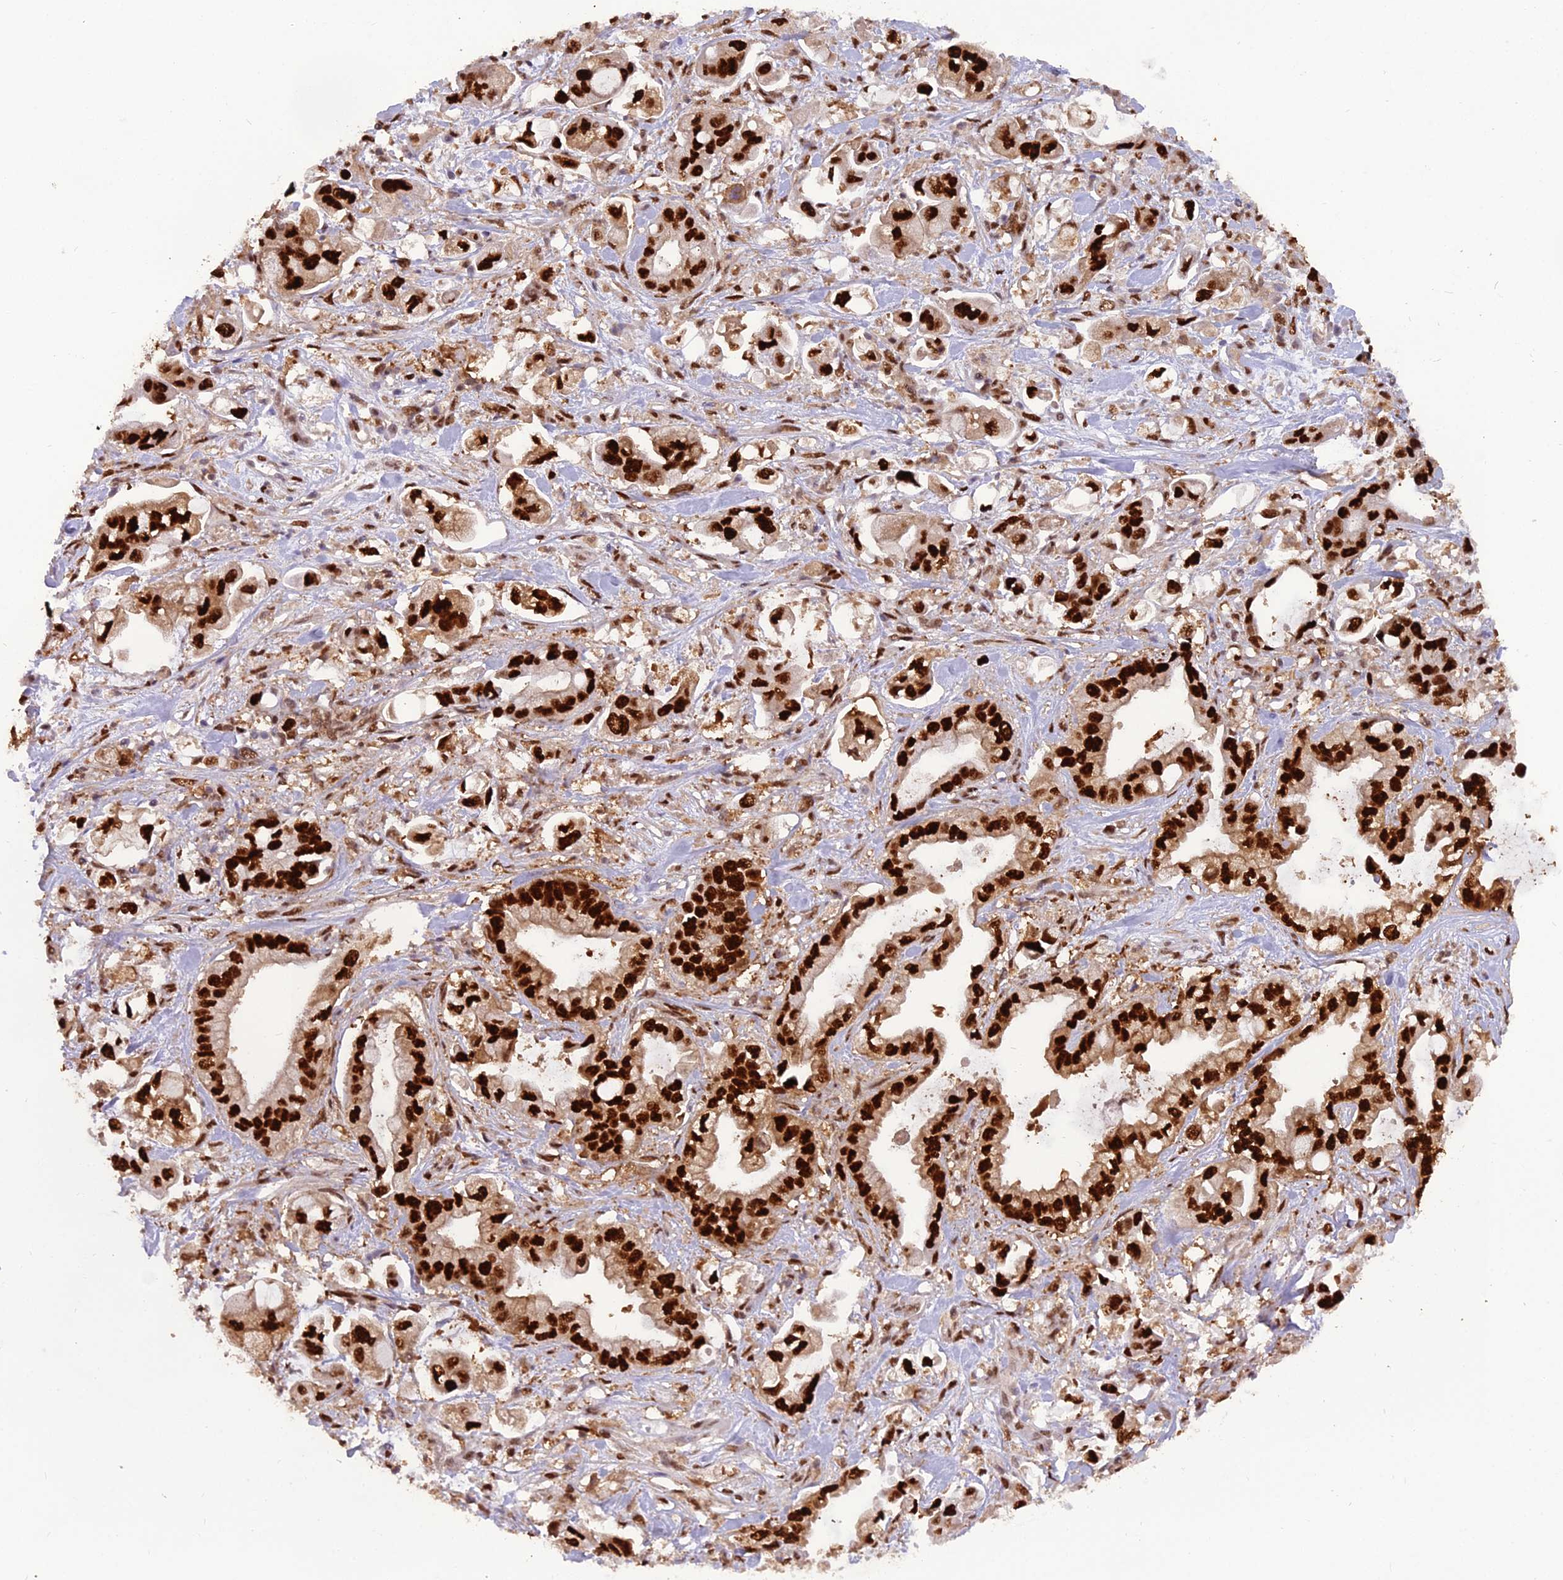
{"staining": {"intensity": "strong", "quantity": ">75%", "location": "nuclear"}, "tissue": "stomach cancer", "cell_type": "Tumor cells", "image_type": "cancer", "snomed": [{"axis": "morphology", "description": "Adenocarcinoma, NOS"}, {"axis": "topography", "description": "Stomach"}], "caption": "Strong nuclear expression for a protein is seen in about >75% of tumor cells of adenocarcinoma (stomach) using immunohistochemistry (IHC).", "gene": "NPEPL1", "patient": {"sex": "male", "age": 62}}